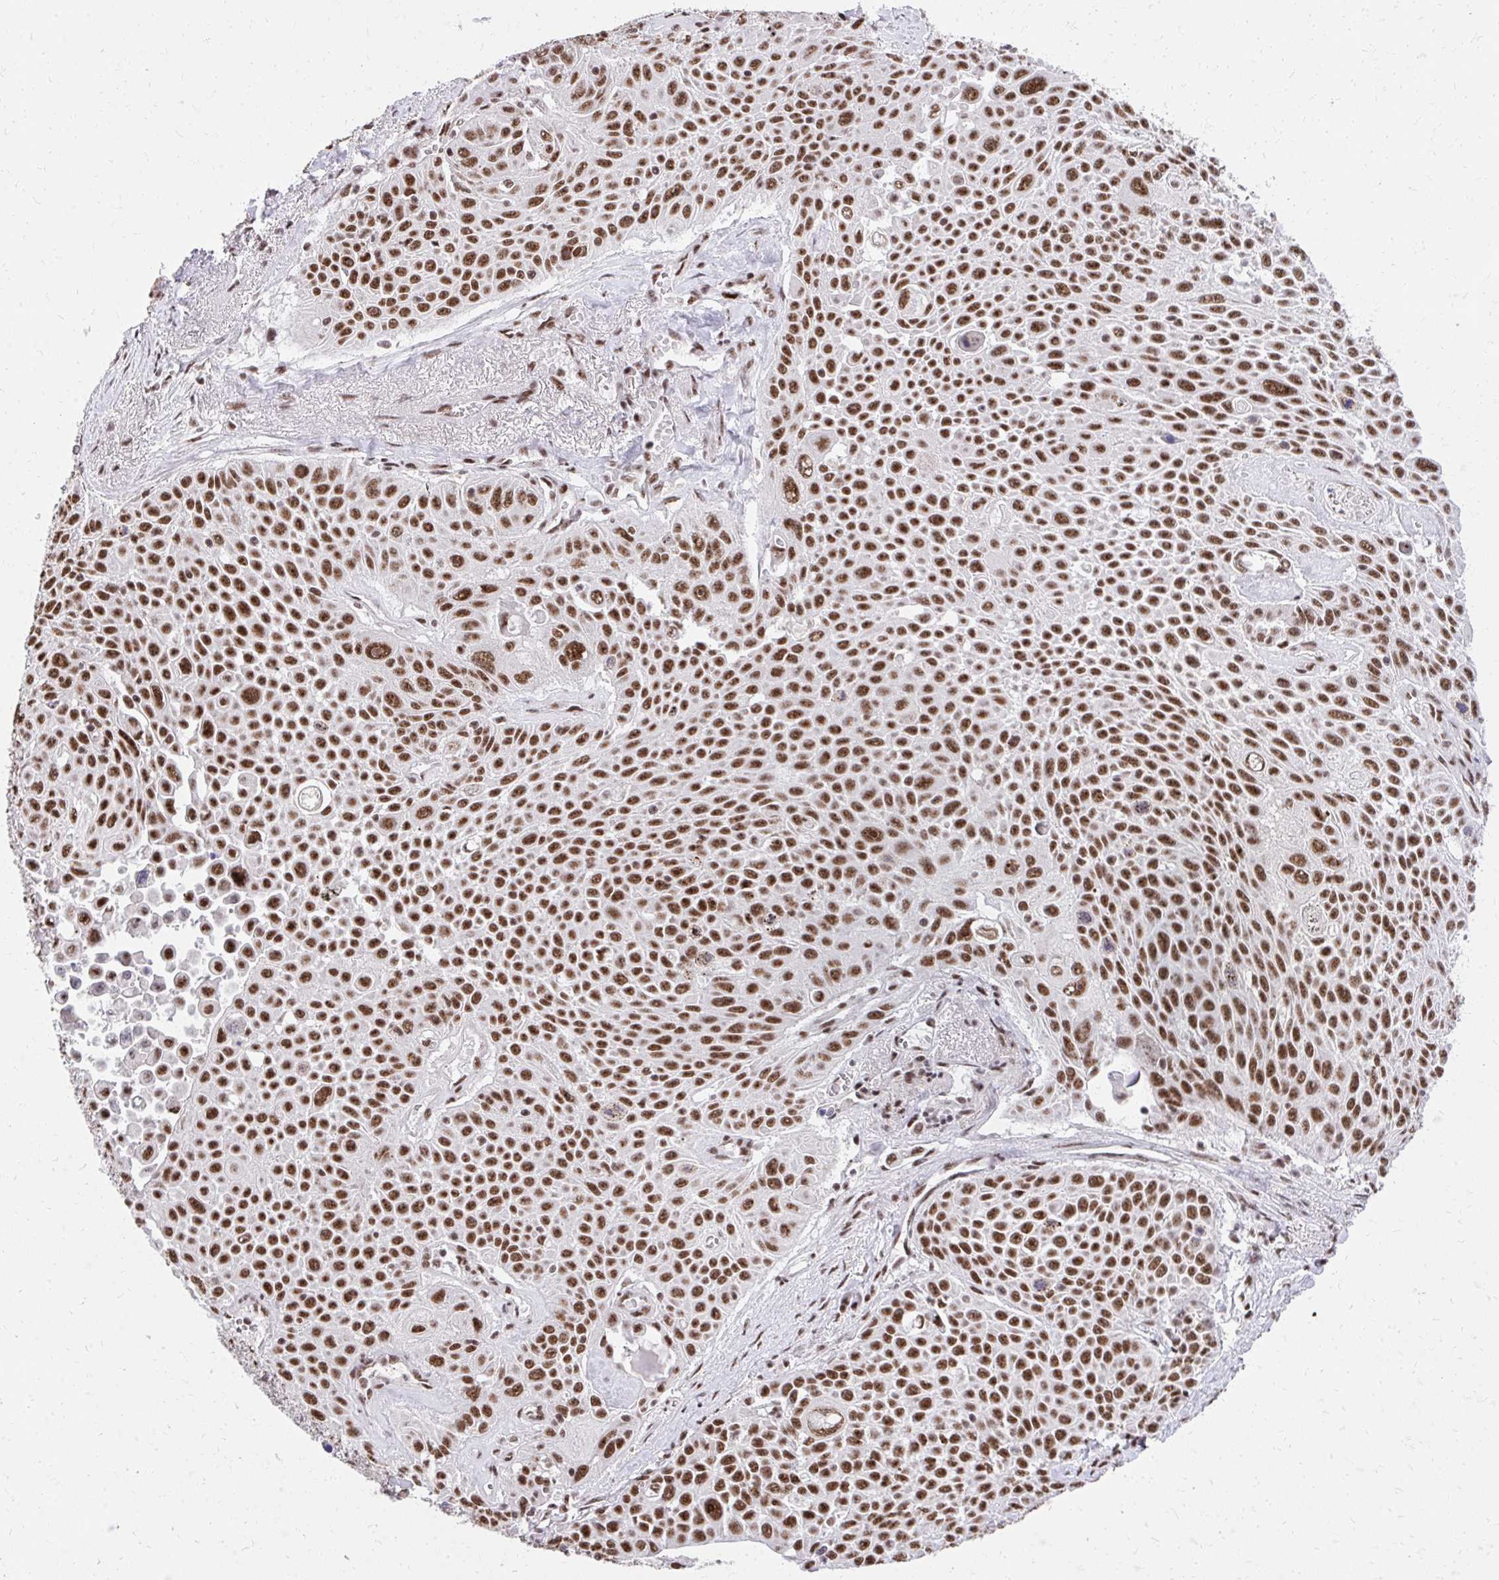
{"staining": {"intensity": "strong", "quantity": ">75%", "location": "nuclear"}, "tissue": "lung cancer", "cell_type": "Tumor cells", "image_type": "cancer", "snomed": [{"axis": "morphology", "description": "Squamous cell carcinoma, NOS"}, {"axis": "morphology", "description": "Squamous cell carcinoma, metastatic, NOS"}, {"axis": "topography", "description": "Lymph node"}, {"axis": "topography", "description": "Lung"}], "caption": "Lung cancer stained for a protein shows strong nuclear positivity in tumor cells.", "gene": "SYNE4", "patient": {"sex": "female", "age": 62}}